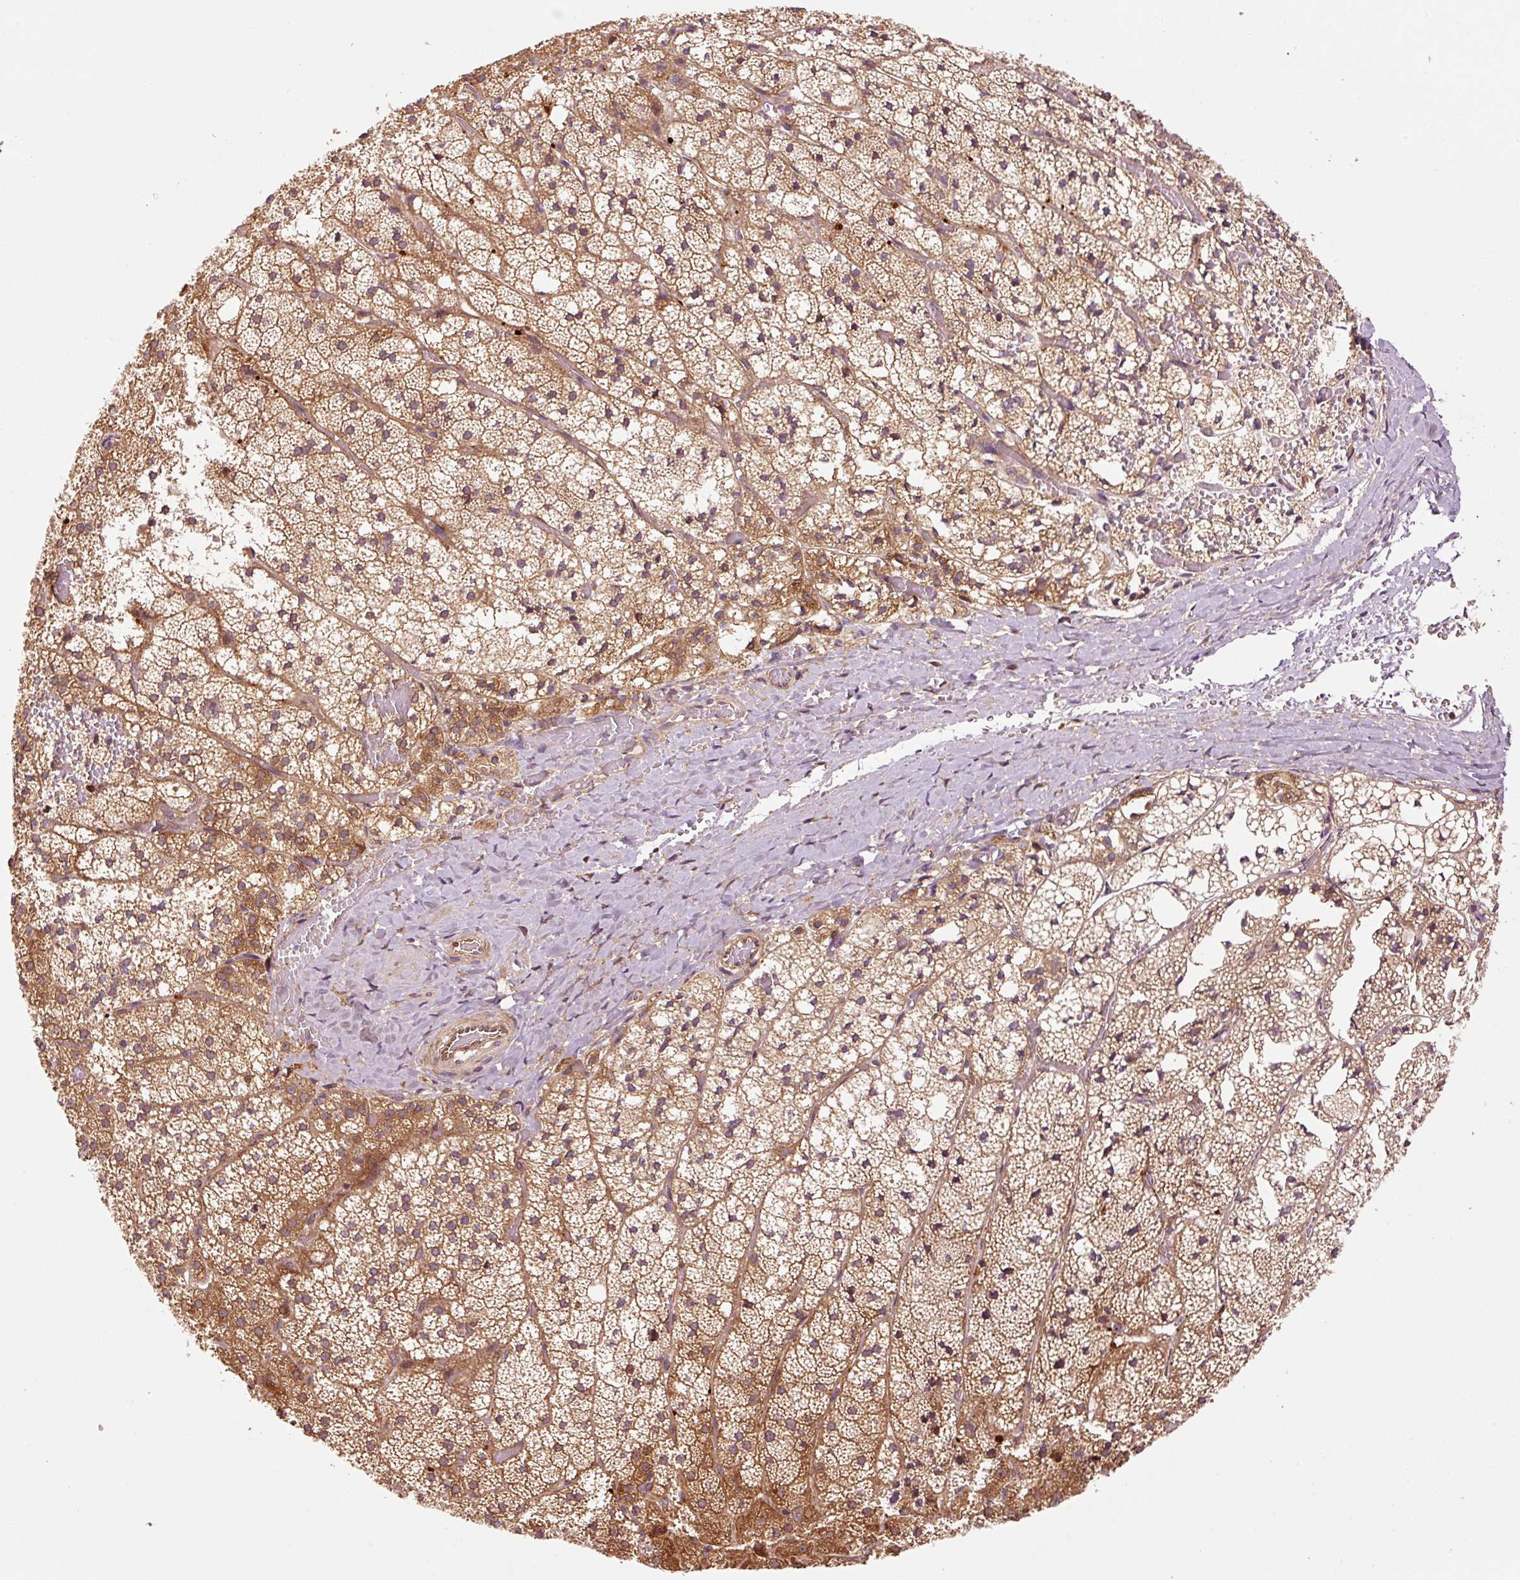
{"staining": {"intensity": "moderate", "quantity": ">75%", "location": "cytoplasmic/membranous"}, "tissue": "adrenal gland", "cell_type": "Glandular cells", "image_type": "normal", "snomed": [{"axis": "morphology", "description": "Normal tissue, NOS"}, {"axis": "topography", "description": "Adrenal gland"}], "caption": "Moderate cytoplasmic/membranous positivity is present in about >75% of glandular cells in benign adrenal gland. (Stains: DAB in brown, nuclei in blue, Microscopy: brightfield microscopy at high magnification).", "gene": "OXER1", "patient": {"sex": "male", "age": 53}}